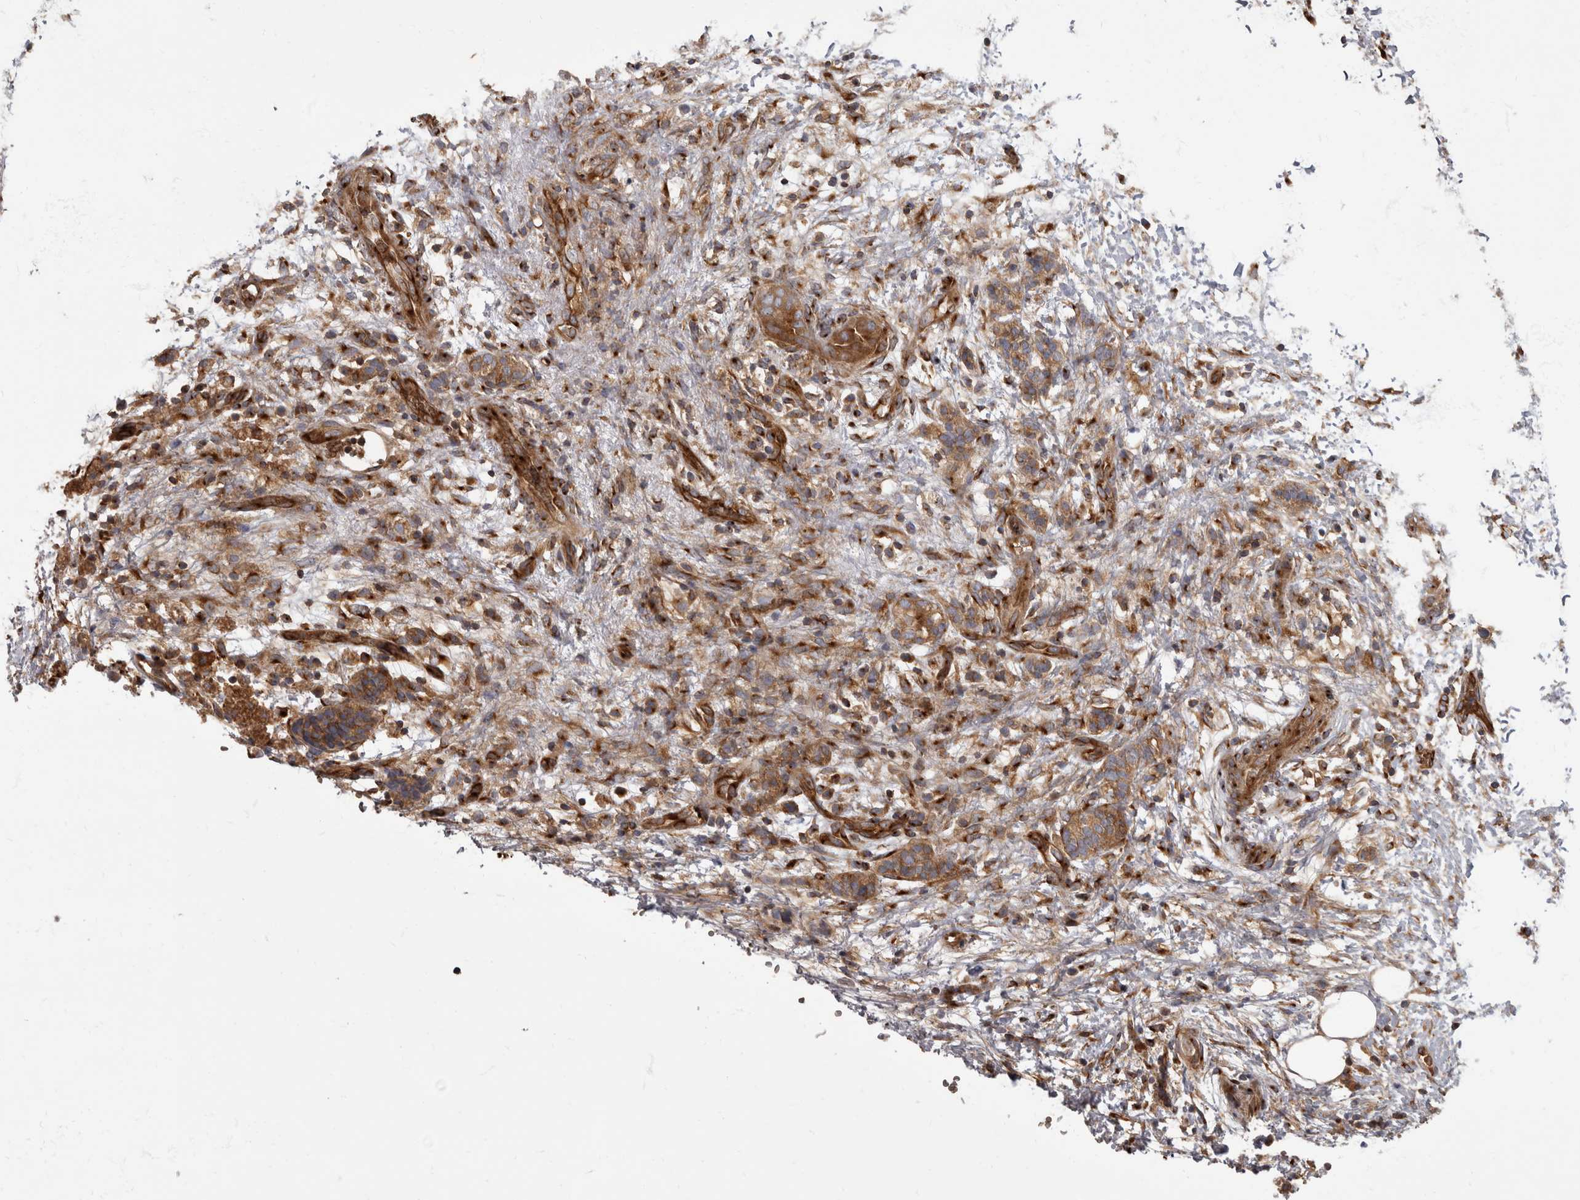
{"staining": {"intensity": "moderate", "quantity": ">75%", "location": "cytoplasmic/membranous"}, "tissue": "pancreatic cancer", "cell_type": "Tumor cells", "image_type": "cancer", "snomed": [{"axis": "morphology", "description": "Adenocarcinoma, NOS"}, {"axis": "topography", "description": "Pancreas"}], "caption": "Immunohistochemistry photomicrograph of neoplastic tissue: human pancreatic cancer (adenocarcinoma) stained using immunohistochemistry shows medium levels of moderate protein expression localized specifically in the cytoplasmic/membranous of tumor cells, appearing as a cytoplasmic/membranous brown color.", "gene": "HOOK3", "patient": {"sex": "female", "age": 78}}